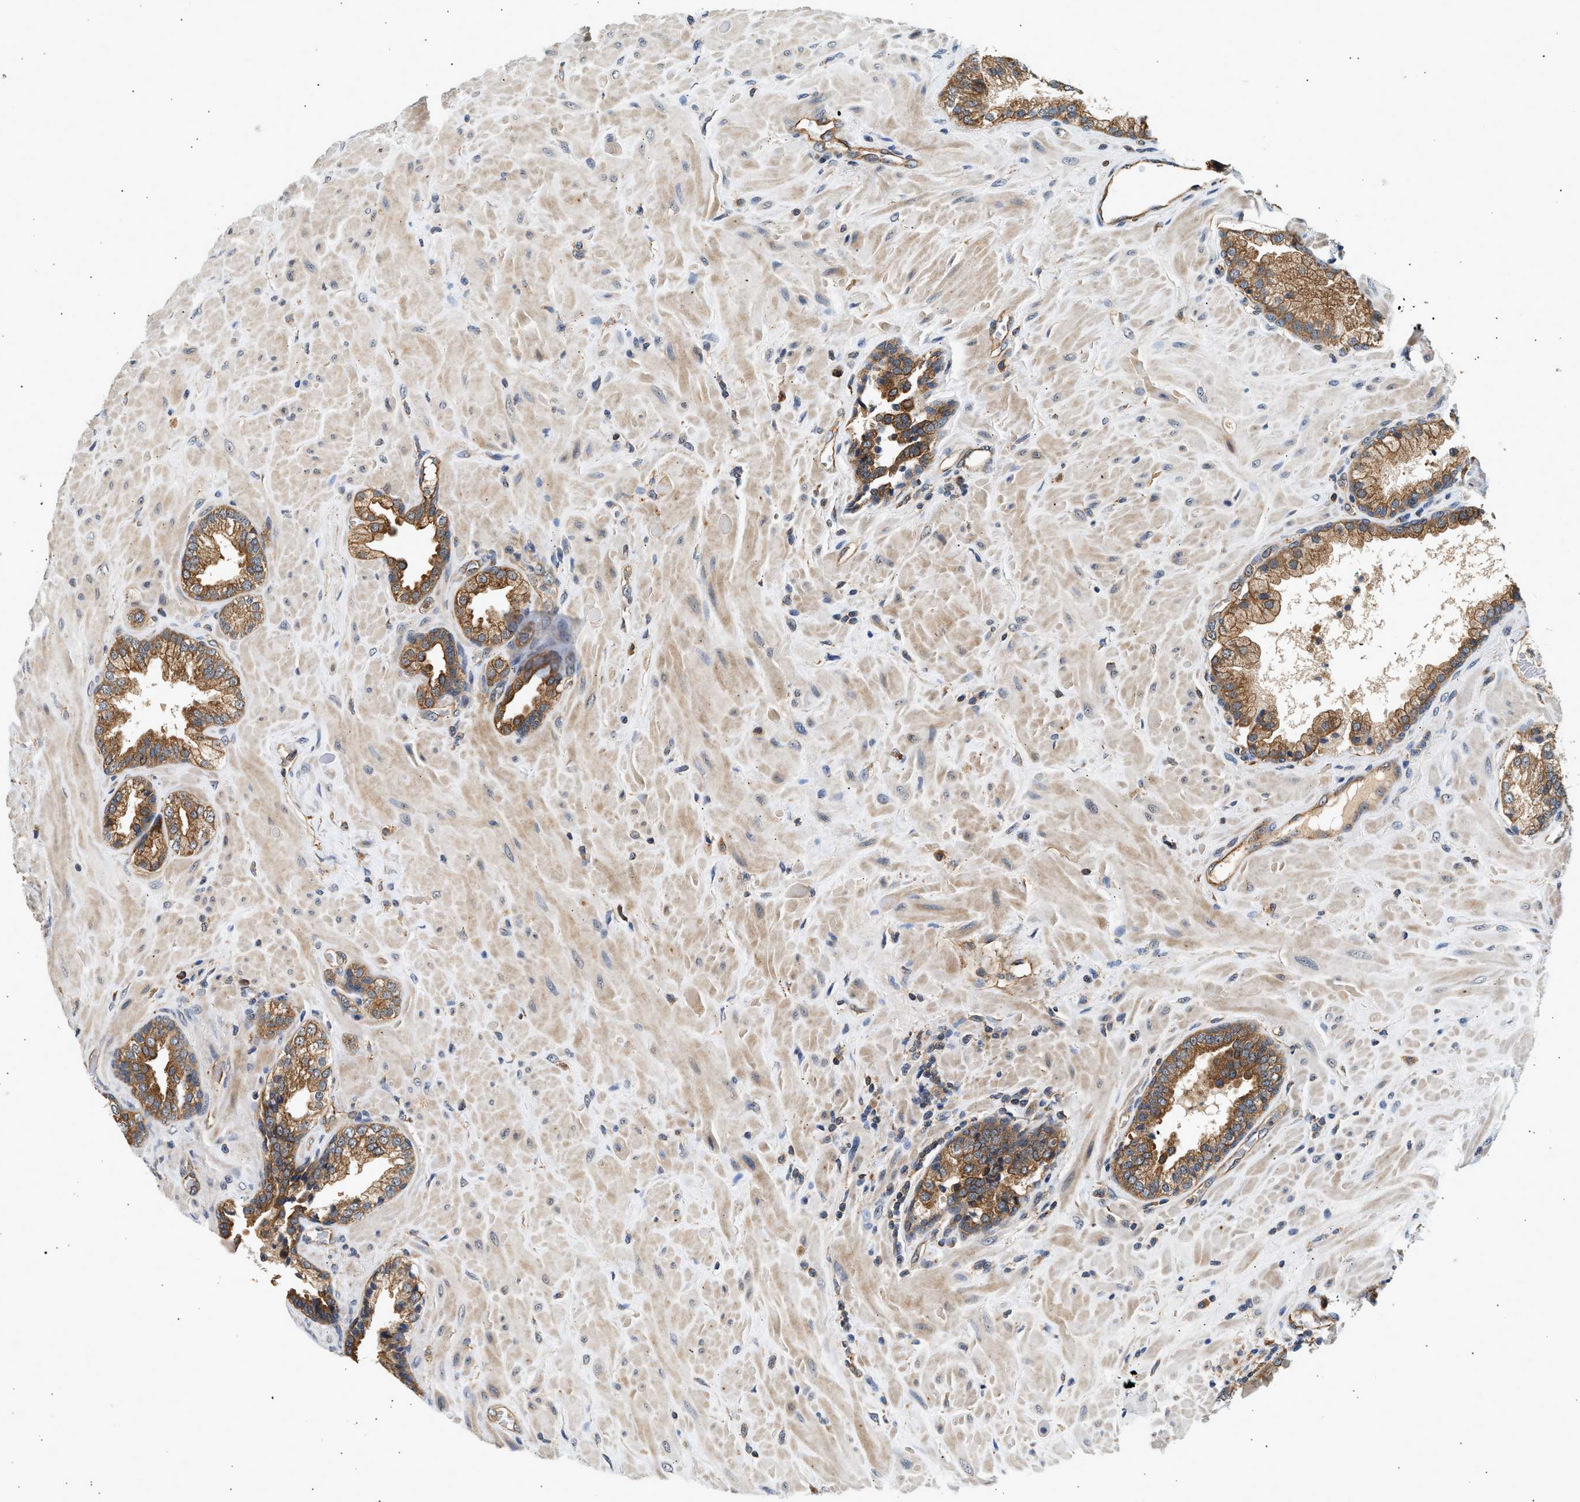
{"staining": {"intensity": "moderate", "quantity": ">75%", "location": "cytoplasmic/membranous"}, "tissue": "prostate cancer", "cell_type": "Tumor cells", "image_type": "cancer", "snomed": [{"axis": "morphology", "description": "Adenocarcinoma, Low grade"}, {"axis": "topography", "description": "Prostate"}], "caption": "Tumor cells show moderate cytoplasmic/membranous staining in about >75% of cells in prostate cancer. The staining is performed using DAB (3,3'-diaminobenzidine) brown chromogen to label protein expression. The nuclei are counter-stained blue using hematoxylin.", "gene": "DUSP14", "patient": {"sex": "male", "age": 71}}